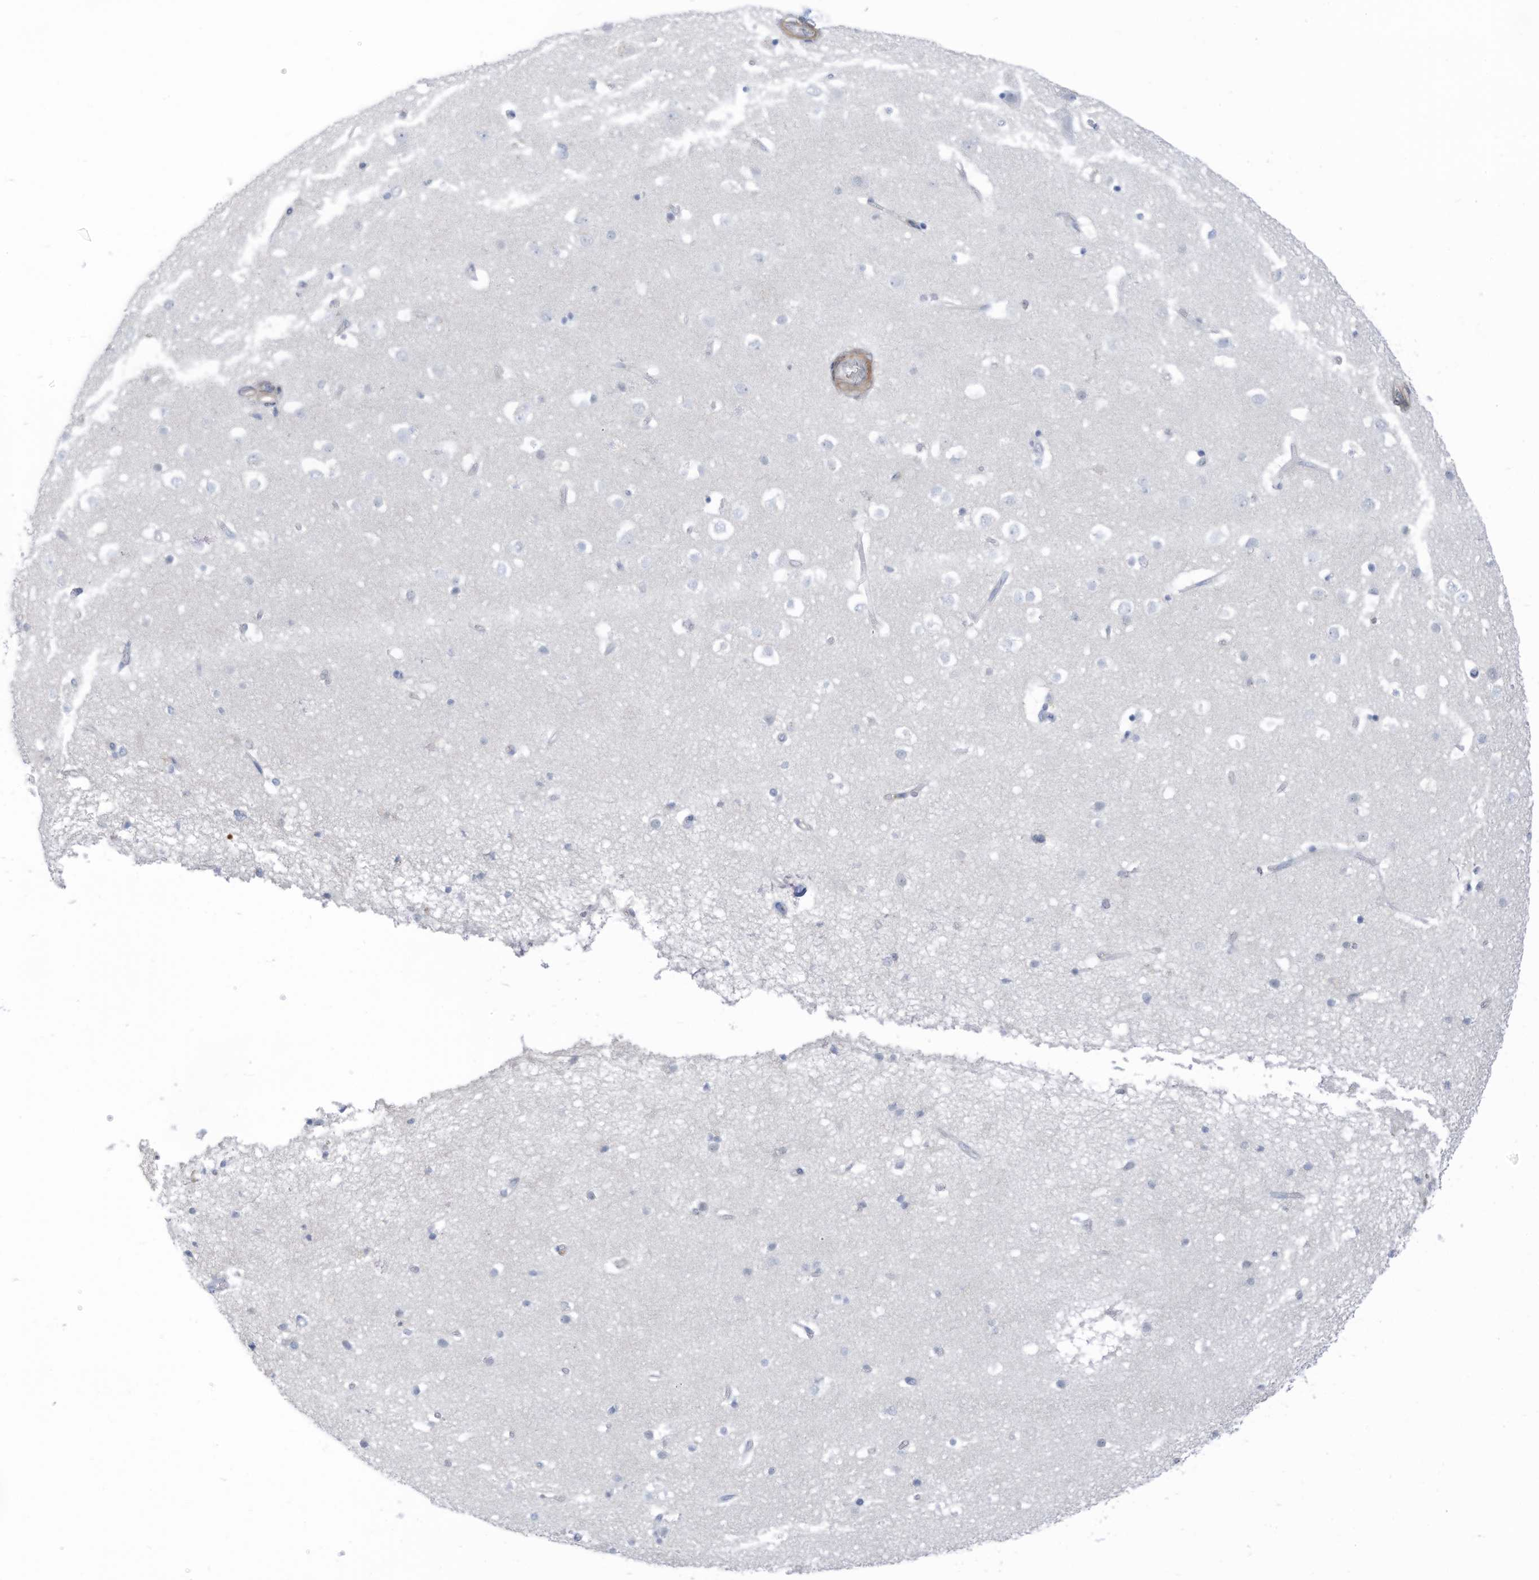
{"staining": {"intensity": "weak", "quantity": "25%-75%", "location": "cytoplasmic/membranous"}, "tissue": "cerebral cortex", "cell_type": "Endothelial cells", "image_type": "normal", "snomed": [{"axis": "morphology", "description": "Normal tissue, NOS"}, {"axis": "topography", "description": "Cerebral cortex"}], "caption": "Cerebral cortex stained for a protein (brown) displays weak cytoplasmic/membranous positive staining in about 25%-75% of endothelial cells.", "gene": "ZNF846", "patient": {"sex": "male", "age": 54}}